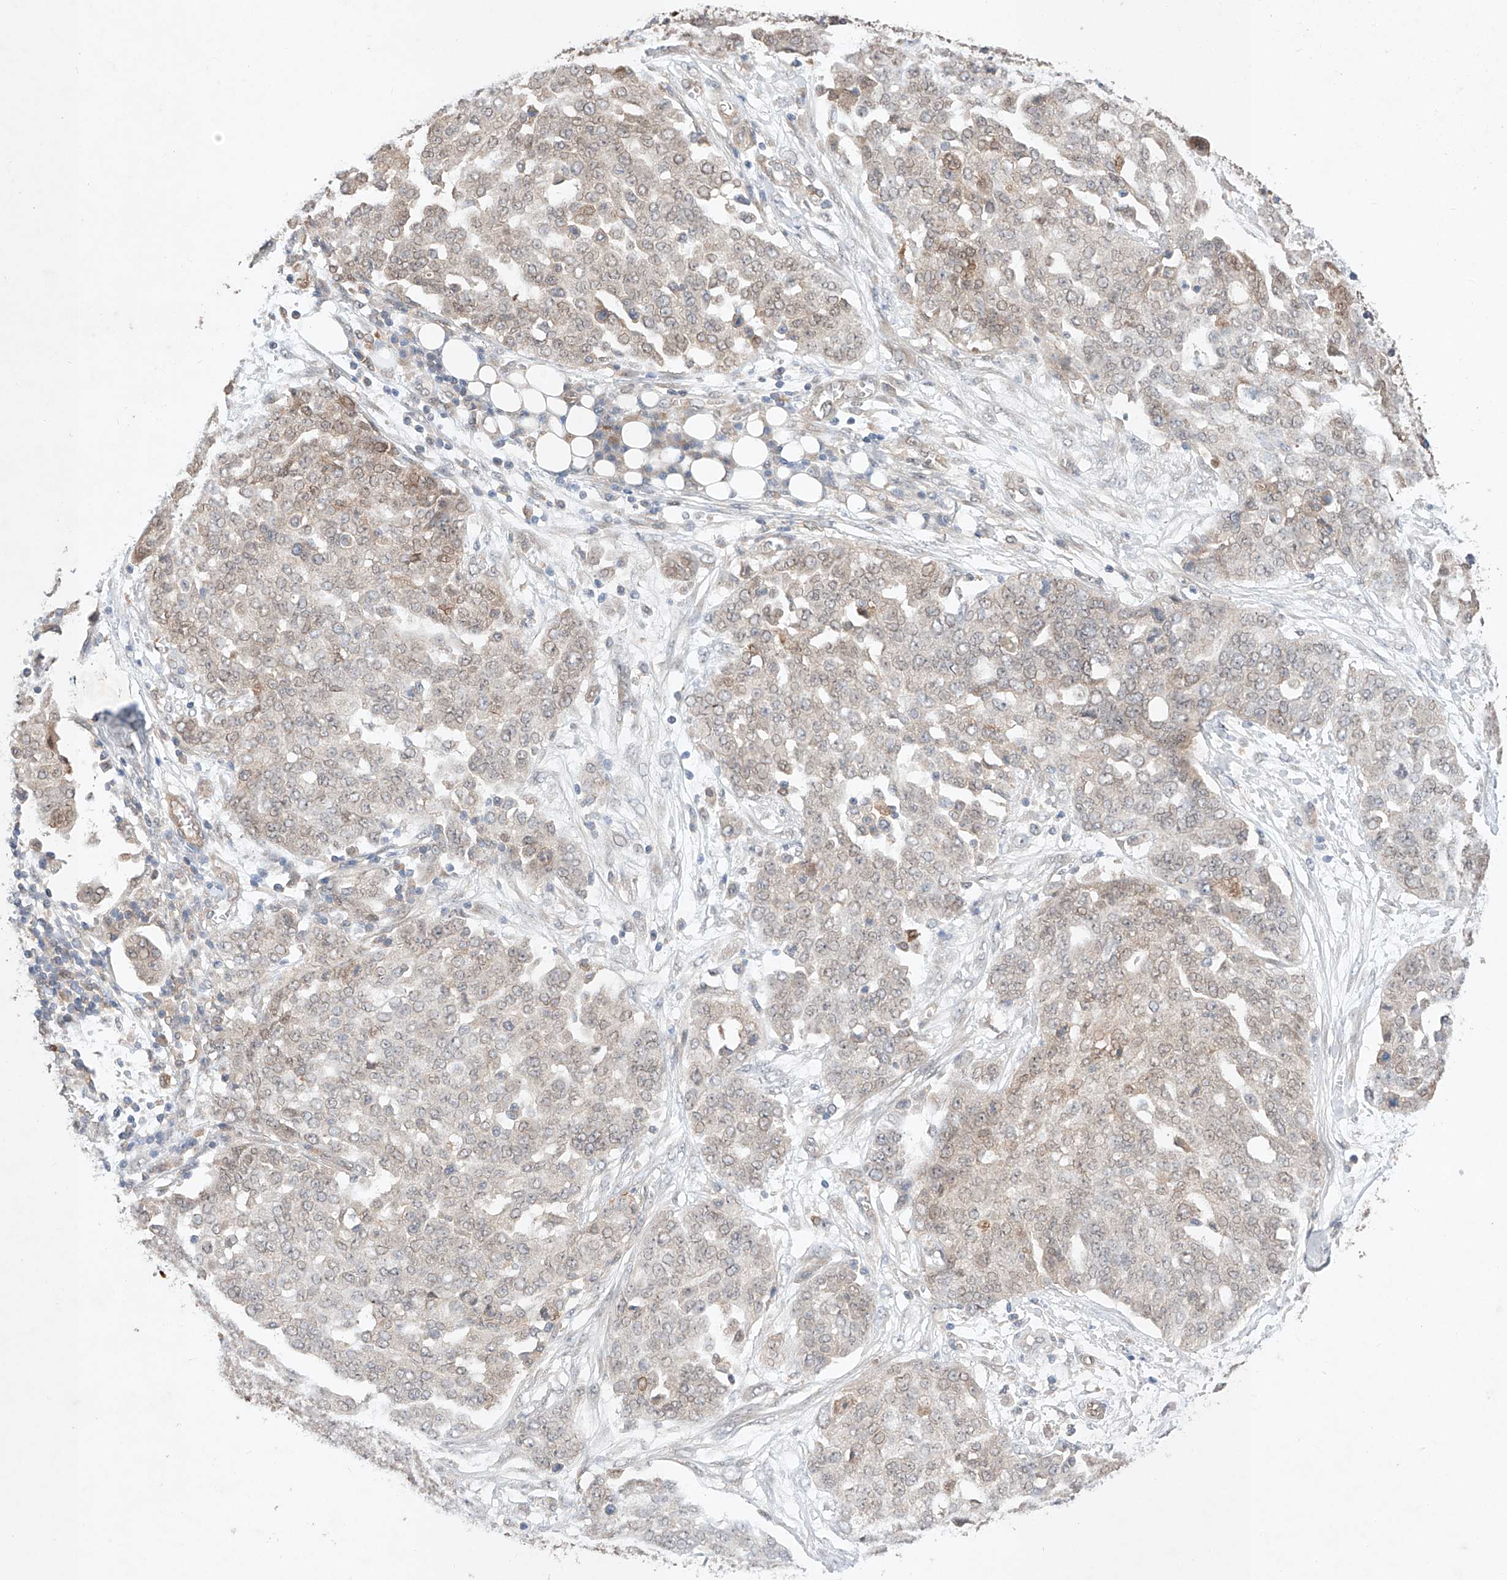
{"staining": {"intensity": "weak", "quantity": "<25%", "location": "cytoplasmic/membranous,nuclear"}, "tissue": "ovarian cancer", "cell_type": "Tumor cells", "image_type": "cancer", "snomed": [{"axis": "morphology", "description": "Cystadenocarcinoma, serous, NOS"}, {"axis": "topography", "description": "Soft tissue"}, {"axis": "topography", "description": "Ovary"}], "caption": "This is an IHC photomicrograph of ovarian cancer (serous cystadenocarcinoma). There is no staining in tumor cells.", "gene": "ZNF124", "patient": {"sex": "female", "age": 57}}